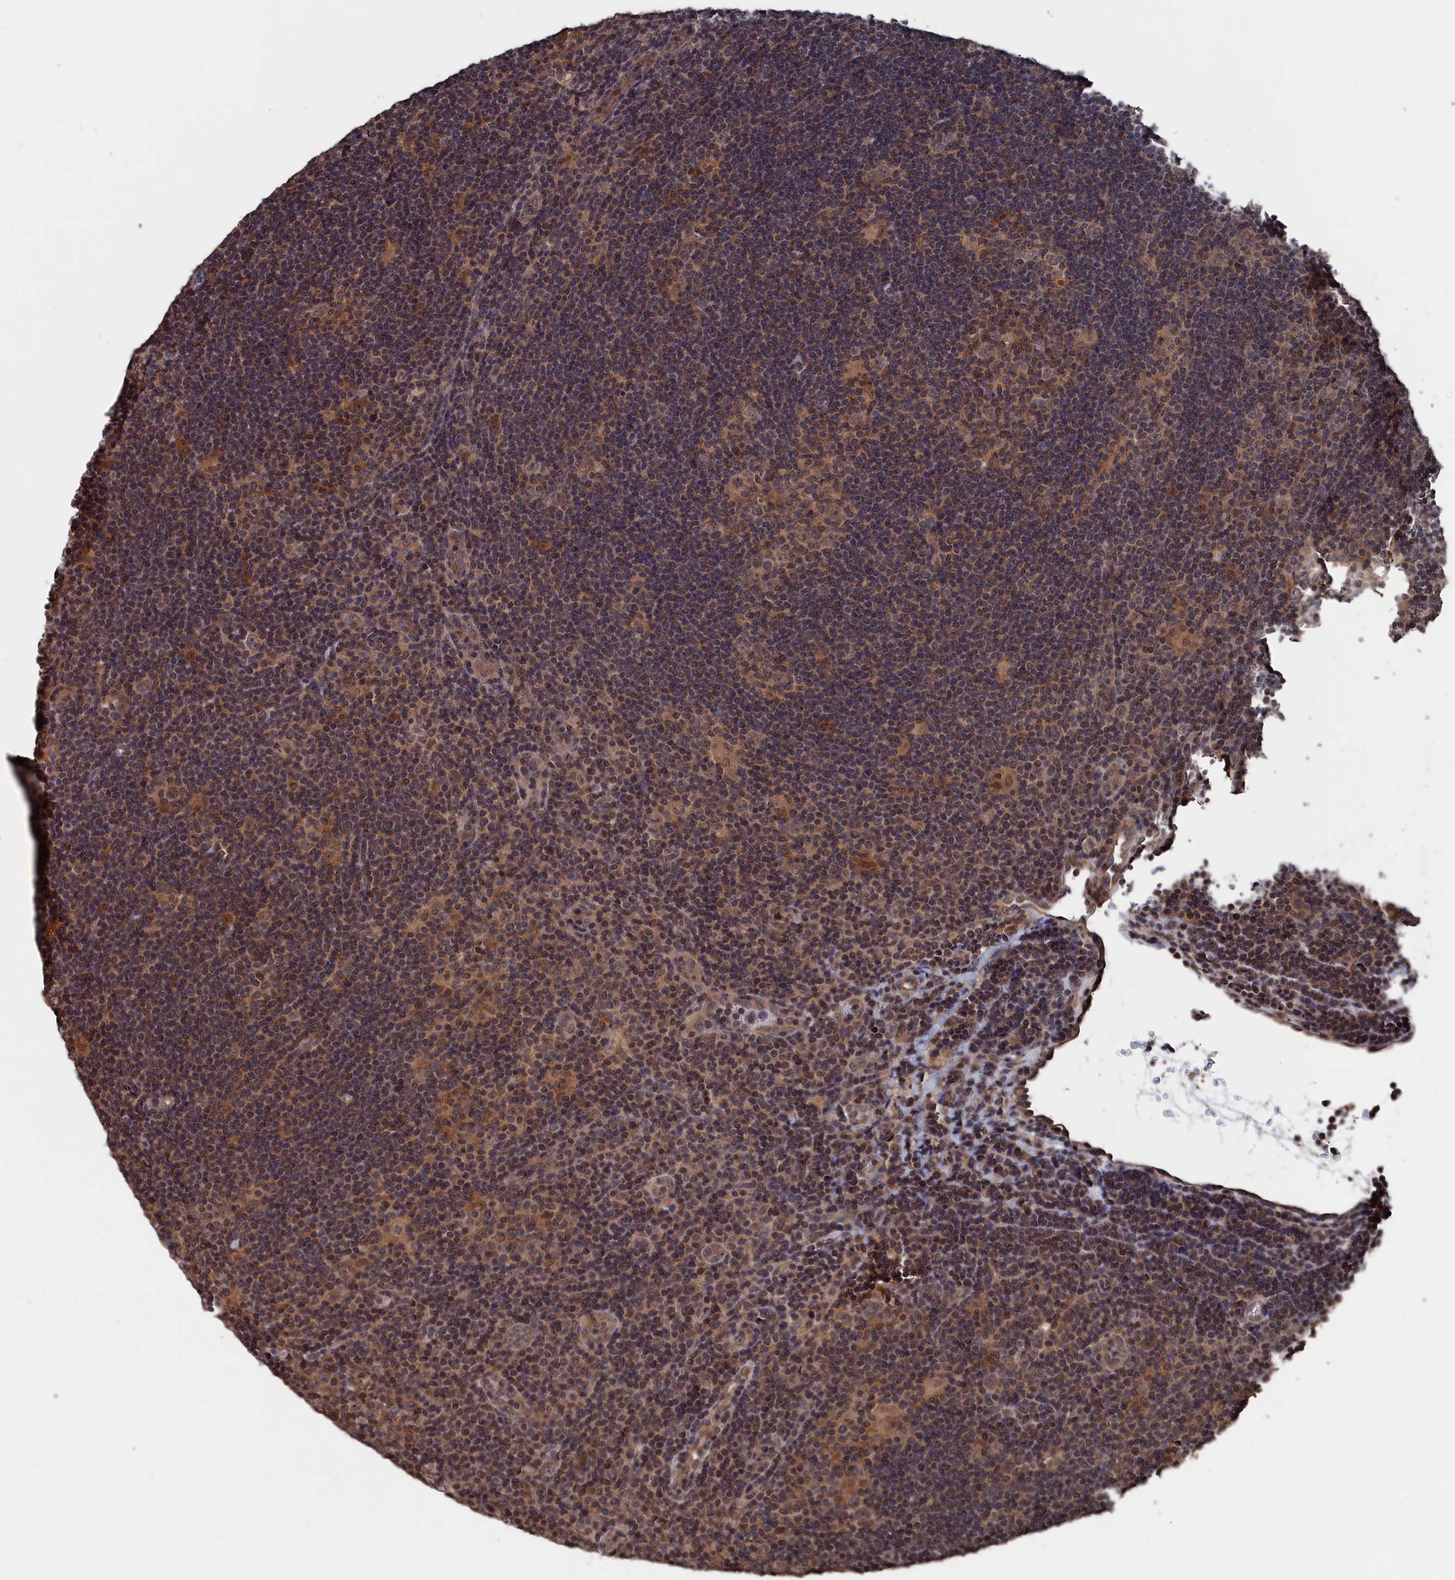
{"staining": {"intensity": "weak", "quantity": ">75%", "location": "cytoplasmic/membranous,nuclear"}, "tissue": "lymphoma", "cell_type": "Tumor cells", "image_type": "cancer", "snomed": [{"axis": "morphology", "description": "Hodgkin's disease, NOS"}, {"axis": "topography", "description": "Lymph node"}], "caption": "Human Hodgkin's disease stained with a brown dye demonstrates weak cytoplasmic/membranous and nuclear positive positivity in approximately >75% of tumor cells.", "gene": "PDE12", "patient": {"sex": "female", "age": 57}}